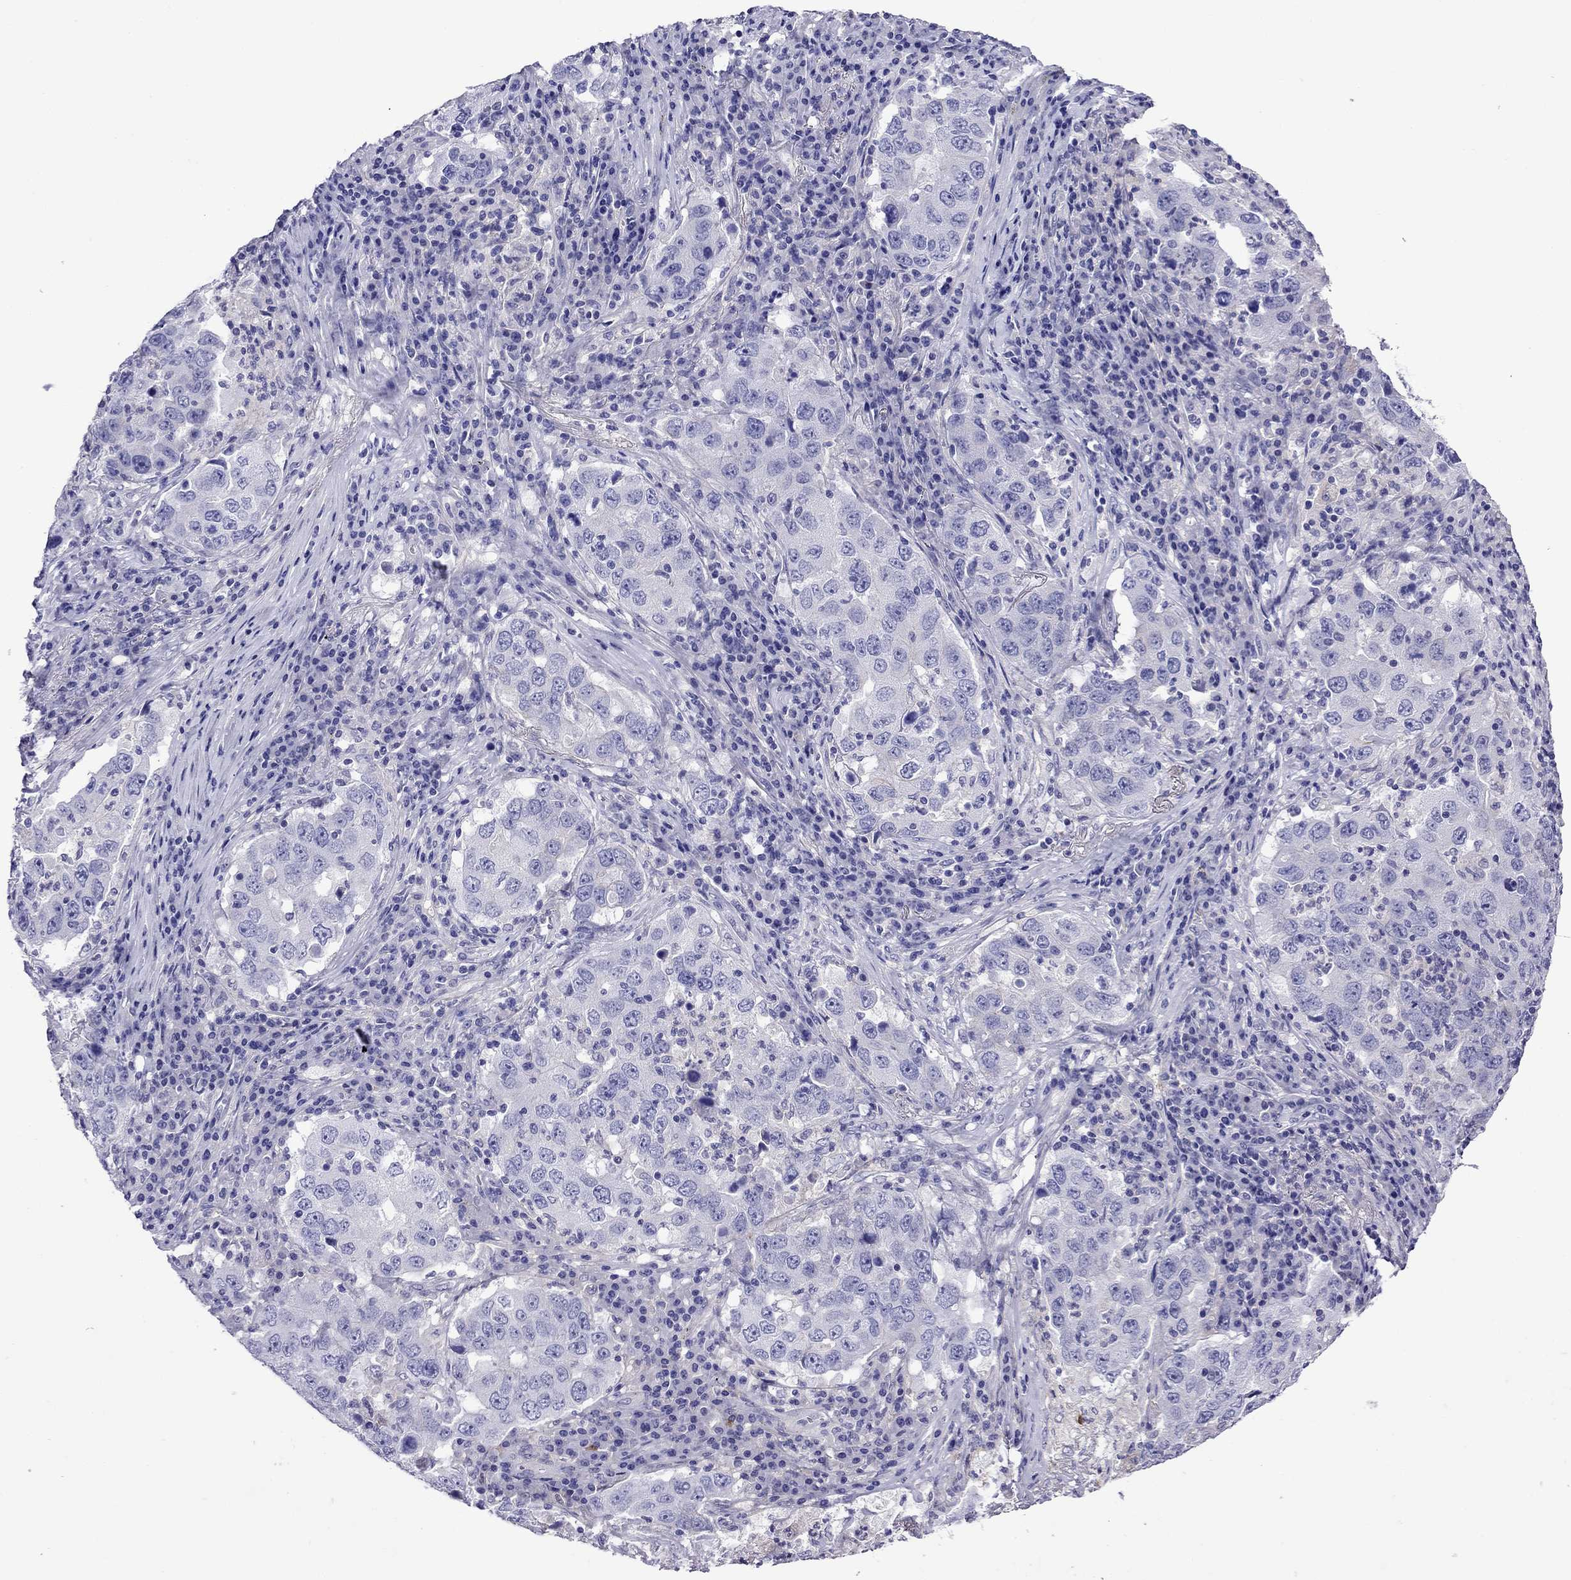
{"staining": {"intensity": "negative", "quantity": "none", "location": "none"}, "tissue": "lung cancer", "cell_type": "Tumor cells", "image_type": "cancer", "snomed": [{"axis": "morphology", "description": "Adenocarcinoma, NOS"}, {"axis": "topography", "description": "Lung"}], "caption": "Immunohistochemistry of adenocarcinoma (lung) reveals no positivity in tumor cells.", "gene": "SCG2", "patient": {"sex": "male", "age": 73}}